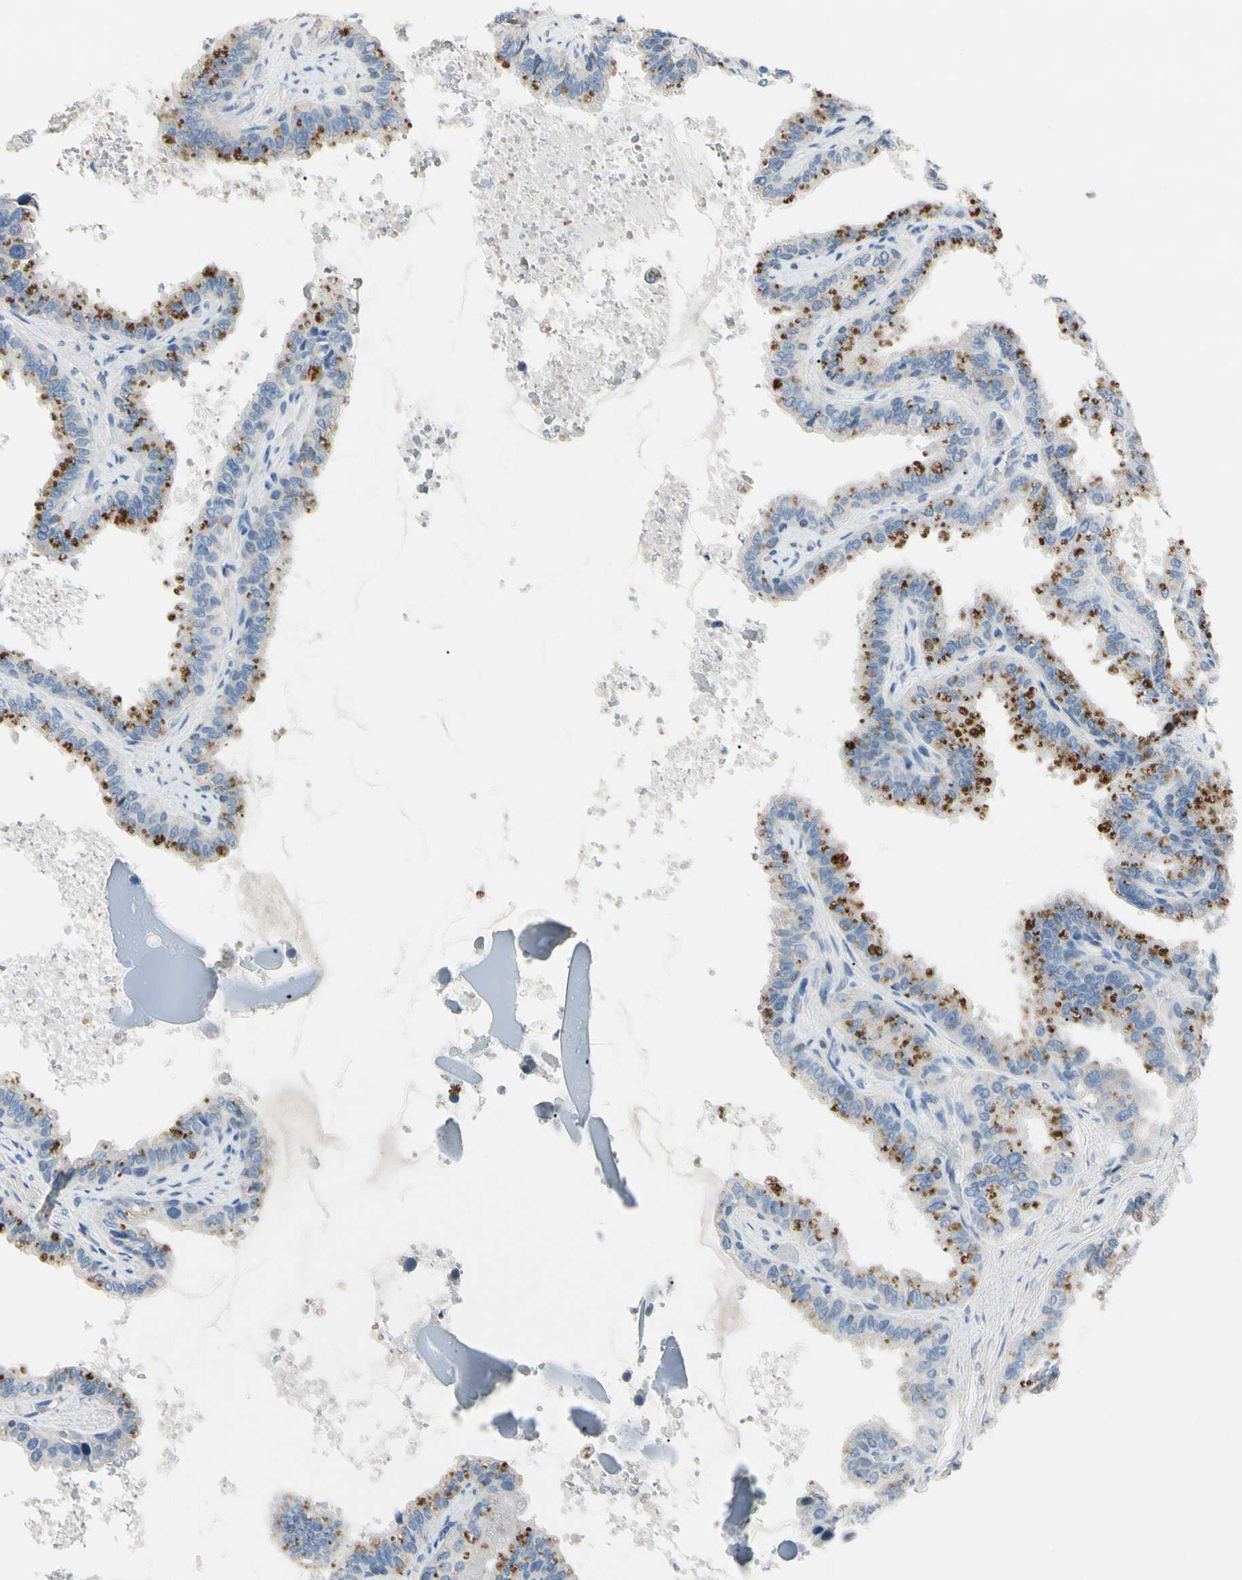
{"staining": {"intensity": "moderate", "quantity": "25%-75%", "location": "cytoplasmic/membranous"}, "tissue": "seminal vesicle", "cell_type": "Glandular cells", "image_type": "normal", "snomed": [{"axis": "morphology", "description": "Normal tissue, NOS"}, {"axis": "topography", "description": "Seminal veicle"}], "caption": "Immunohistochemical staining of unremarkable seminal vesicle exhibits moderate cytoplasmic/membranous protein expression in about 25%-75% of glandular cells. The protein of interest is stained brown, and the nuclei are stained in blue (DAB (3,3'-diaminobenzidine) IHC with brightfield microscopy, high magnification).", "gene": "ECRG4", "patient": {"sex": "male", "age": 46}}